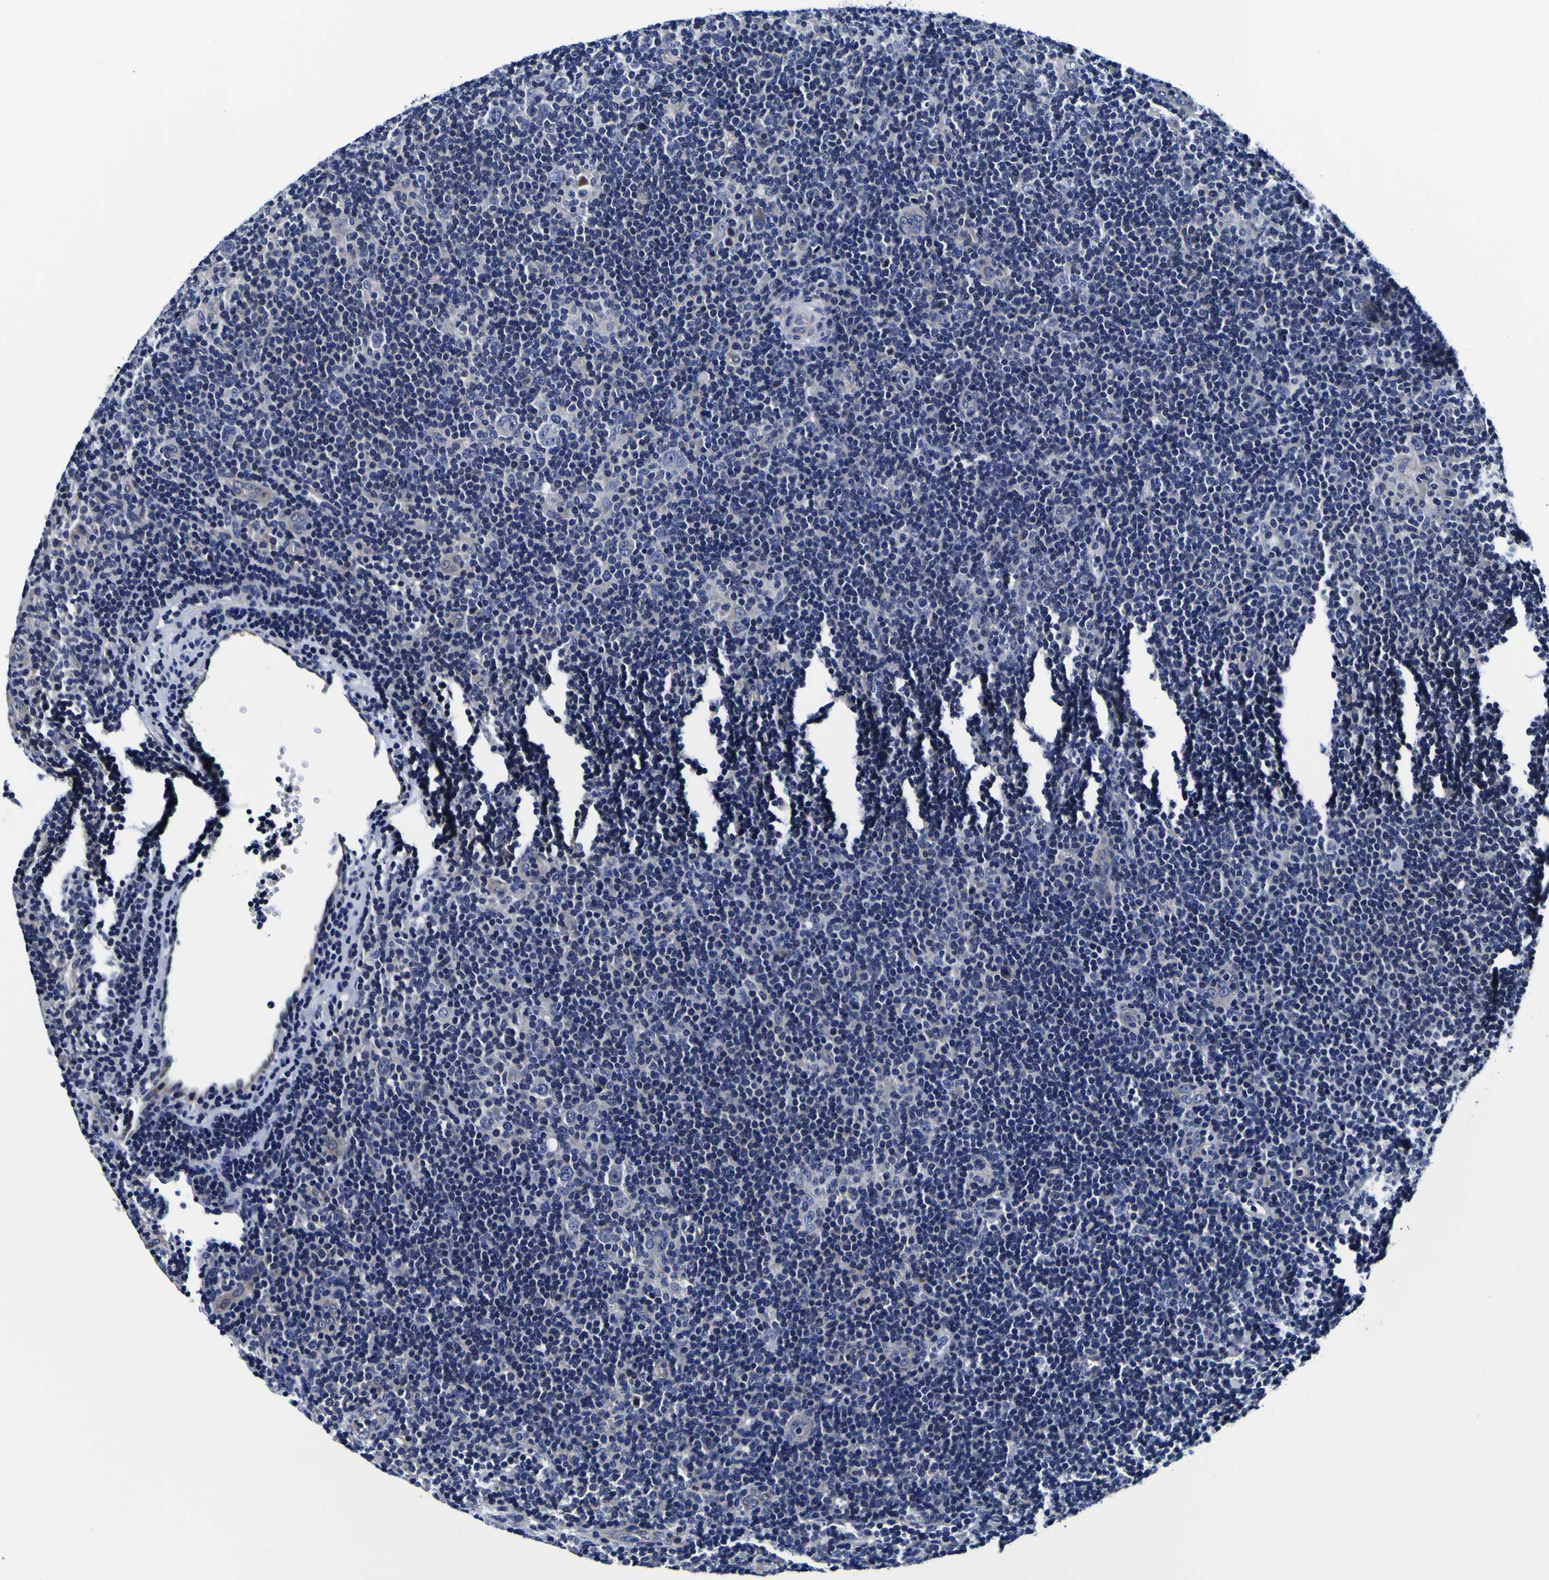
{"staining": {"intensity": "negative", "quantity": "none", "location": "none"}, "tissue": "lymphoma", "cell_type": "Tumor cells", "image_type": "cancer", "snomed": [{"axis": "morphology", "description": "Hodgkin's disease, NOS"}, {"axis": "topography", "description": "Lymph node"}], "caption": "Tumor cells show no significant staining in lymphoma. (DAB (3,3'-diaminobenzidine) immunohistochemistry with hematoxylin counter stain).", "gene": "PDLIM4", "patient": {"sex": "female", "age": 57}}